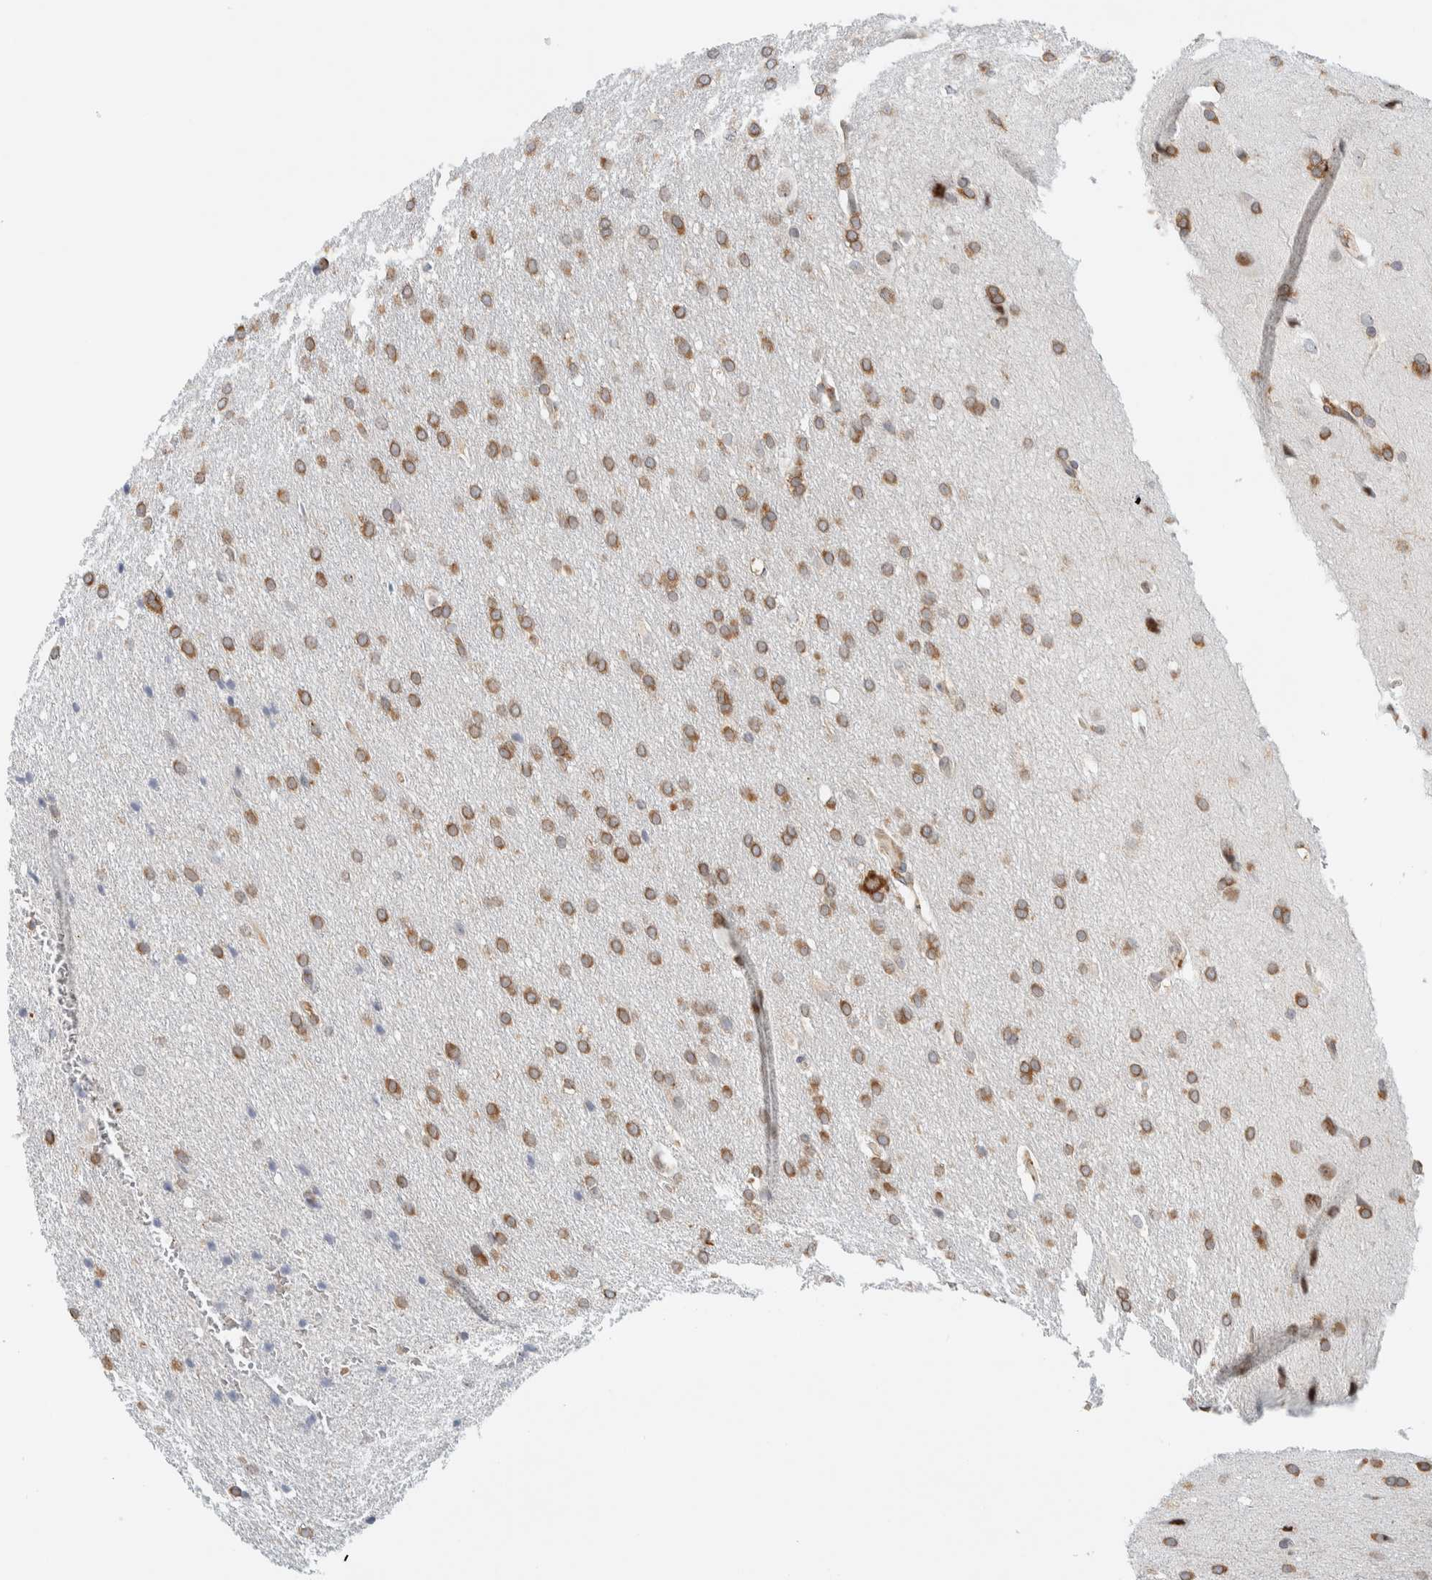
{"staining": {"intensity": "moderate", "quantity": ">75%", "location": "cytoplasmic/membranous"}, "tissue": "glioma", "cell_type": "Tumor cells", "image_type": "cancer", "snomed": [{"axis": "morphology", "description": "Glioma, malignant, Low grade"}, {"axis": "topography", "description": "Brain"}], "caption": "IHC of glioma reveals medium levels of moderate cytoplasmic/membranous staining in about >75% of tumor cells.", "gene": "LLGL2", "patient": {"sex": "female", "age": 37}}